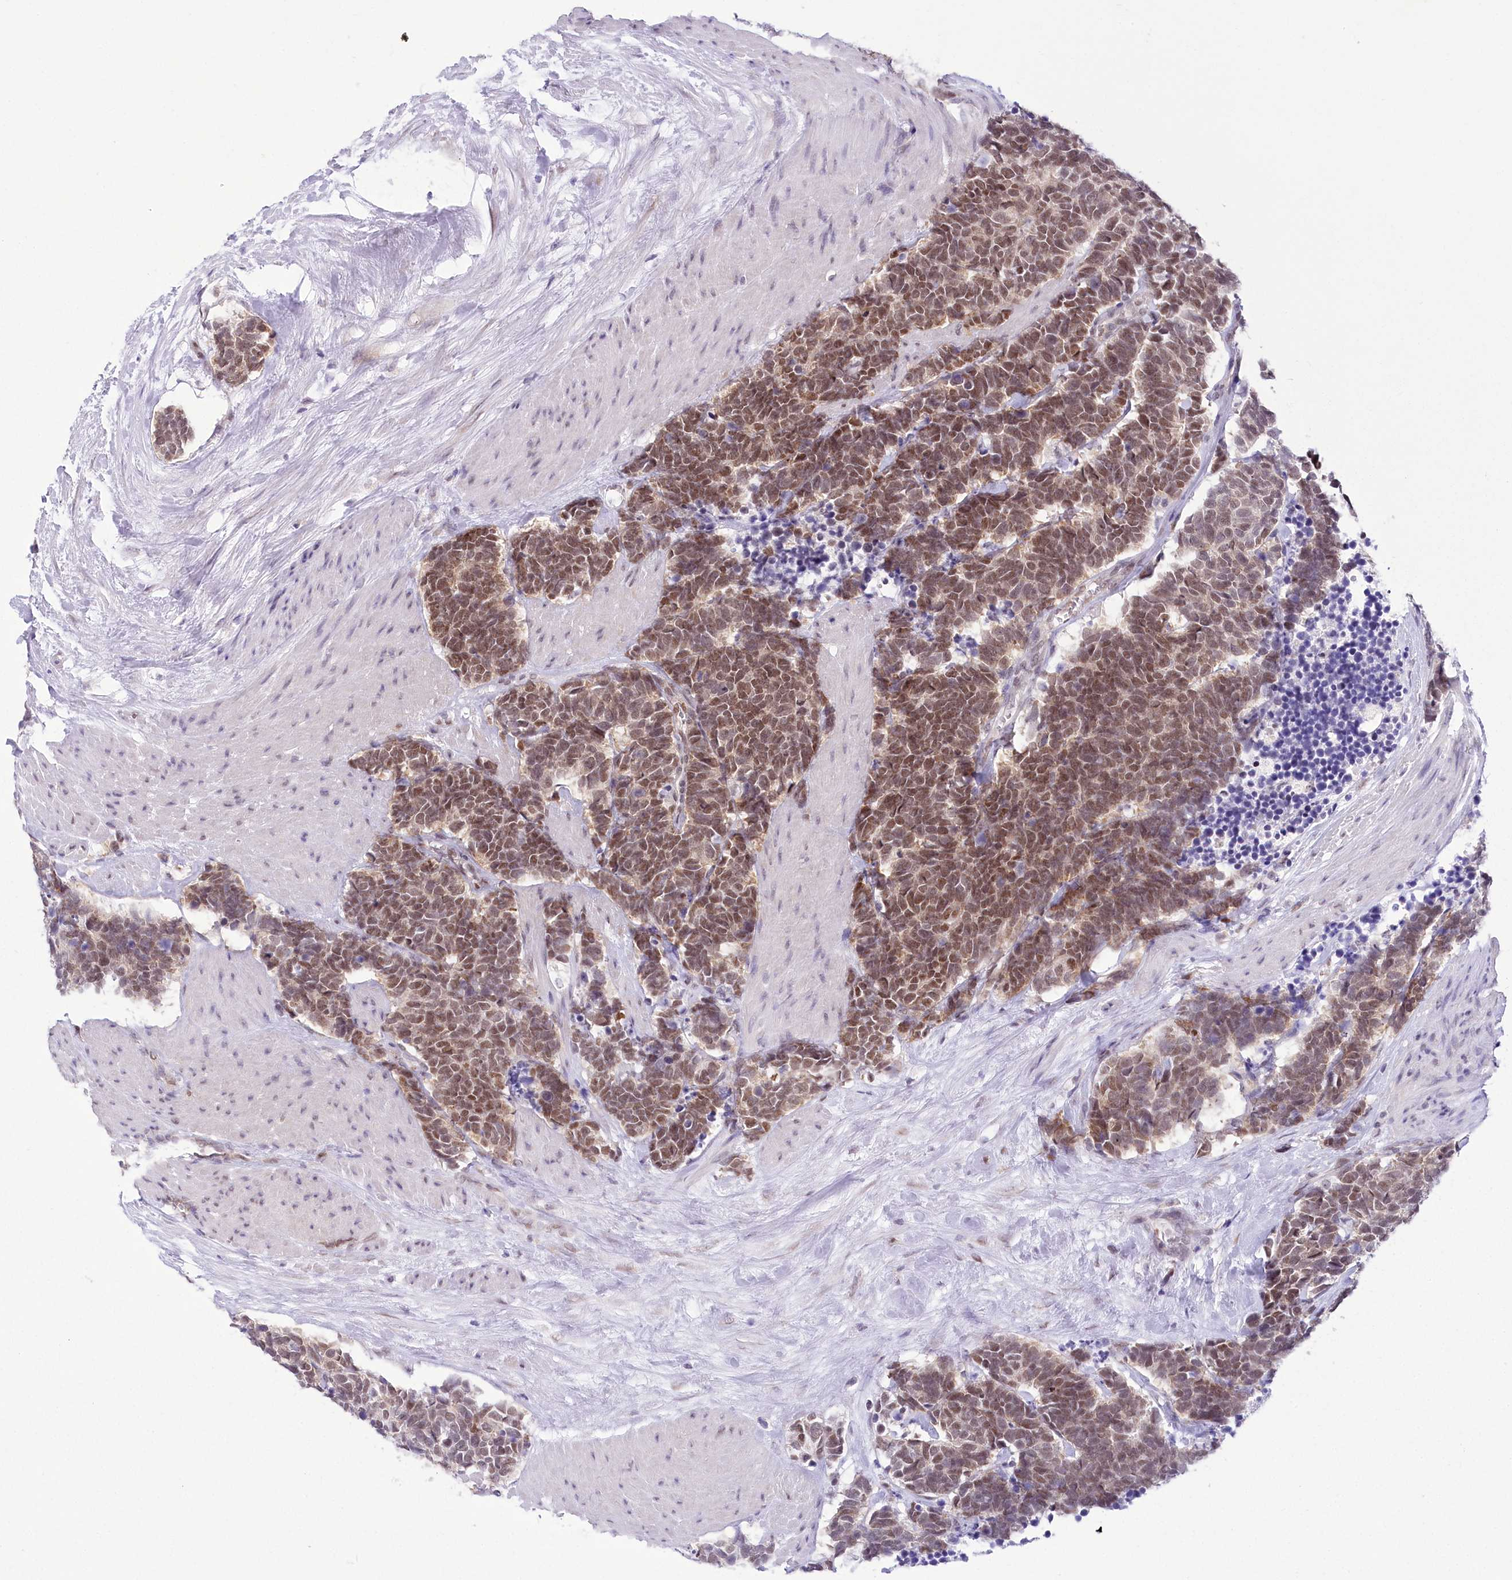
{"staining": {"intensity": "moderate", "quantity": ">75%", "location": "cytoplasmic/membranous,nuclear"}, "tissue": "carcinoid", "cell_type": "Tumor cells", "image_type": "cancer", "snomed": [{"axis": "morphology", "description": "Carcinoma, NOS"}, {"axis": "morphology", "description": "Carcinoid, malignant, NOS"}, {"axis": "topography", "description": "Urinary bladder"}], "caption": "This micrograph exhibits immunohistochemistry staining of human malignant carcinoid, with medium moderate cytoplasmic/membranous and nuclear positivity in about >75% of tumor cells.", "gene": "HNRNPA0", "patient": {"sex": "male", "age": 57}}